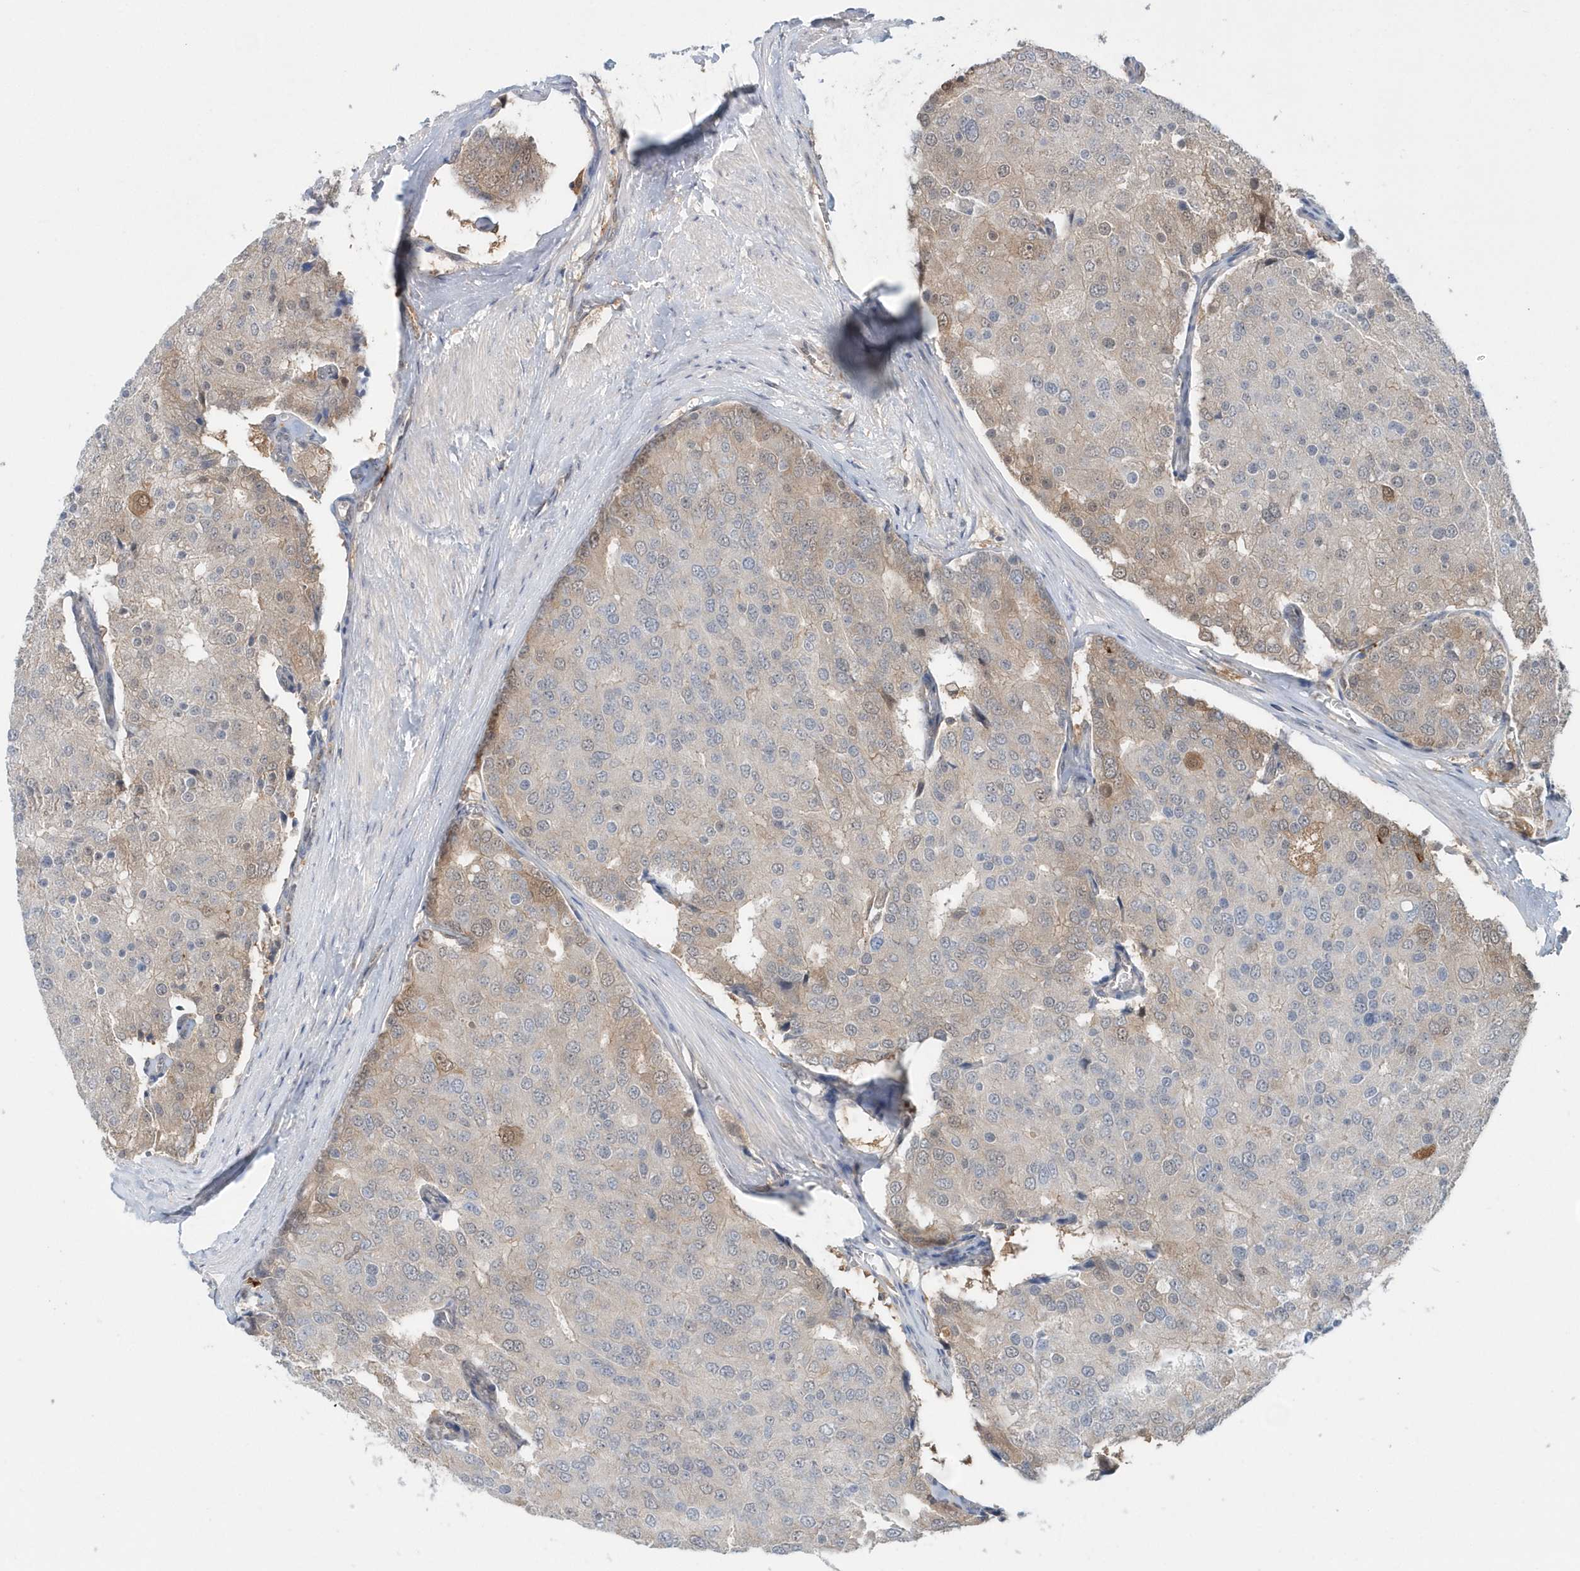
{"staining": {"intensity": "moderate", "quantity": "25%-75%", "location": "cytoplasmic/membranous,nuclear"}, "tissue": "prostate cancer", "cell_type": "Tumor cells", "image_type": "cancer", "snomed": [{"axis": "morphology", "description": "Adenocarcinoma, High grade"}, {"axis": "topography", "description": "Prostate"}], "caption": "Protein staining of prostate cancer tissue exhibits moderate cytoplasmic/membranous and nuclear staining in about 25%-75% of tumor cells.", "gene": "RNF7", "patient": {"sex": "male", "age": 50}}